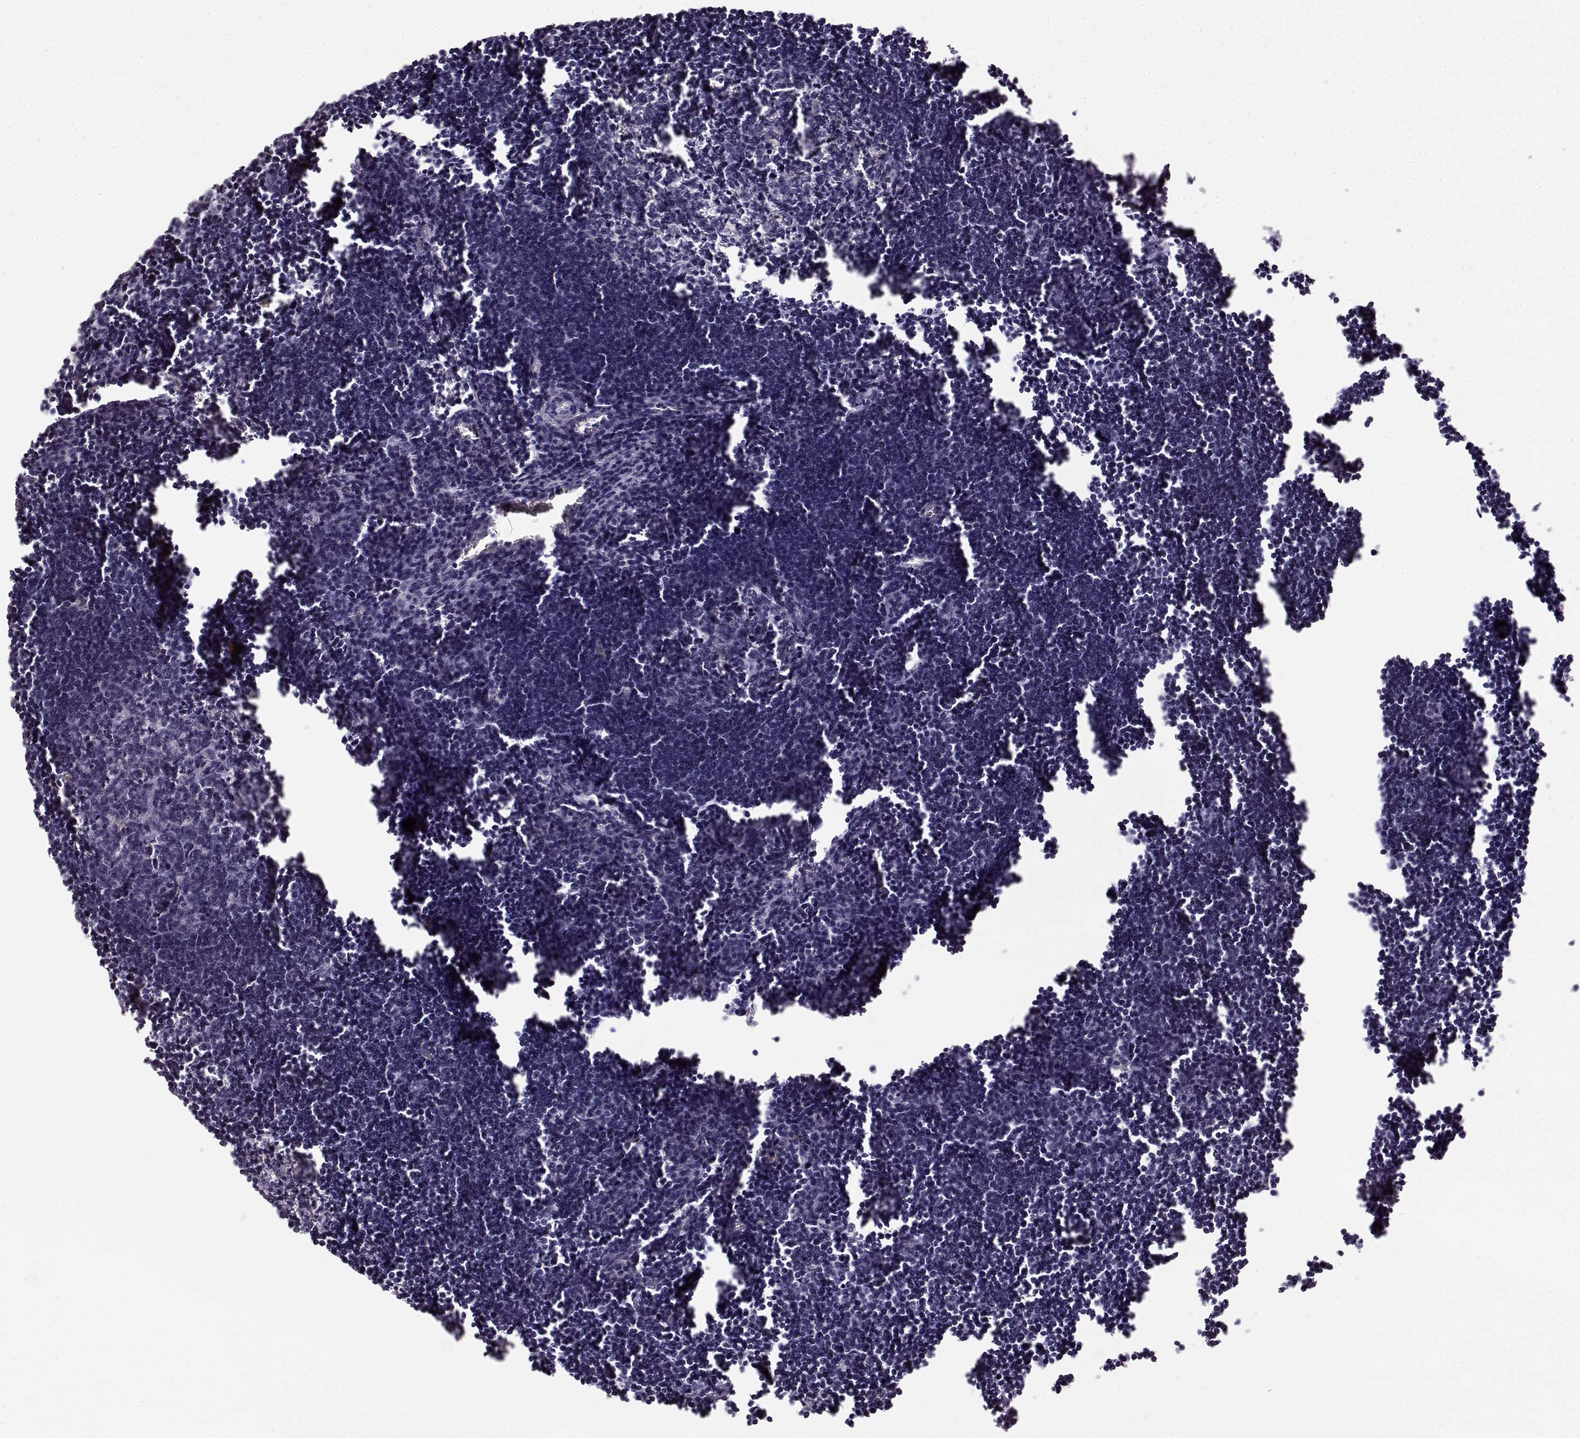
{"staining": {"intensity": "negative", "quantity": "none", "location": "none"}, "tissue": "lymph node", "cell_type": "Germinal center cells", "image_type": "normal", "snomed": [{"axis": "morphology", "description": "Normal tissue, NOS"}, {"axis": "topography", "description": "Lymph node"}], "caption": "Germinal center cells show no significant protein staining in benign lymph node.", "gene": "KIAA0319", "patient": {"sex": "male", "age": 55}}